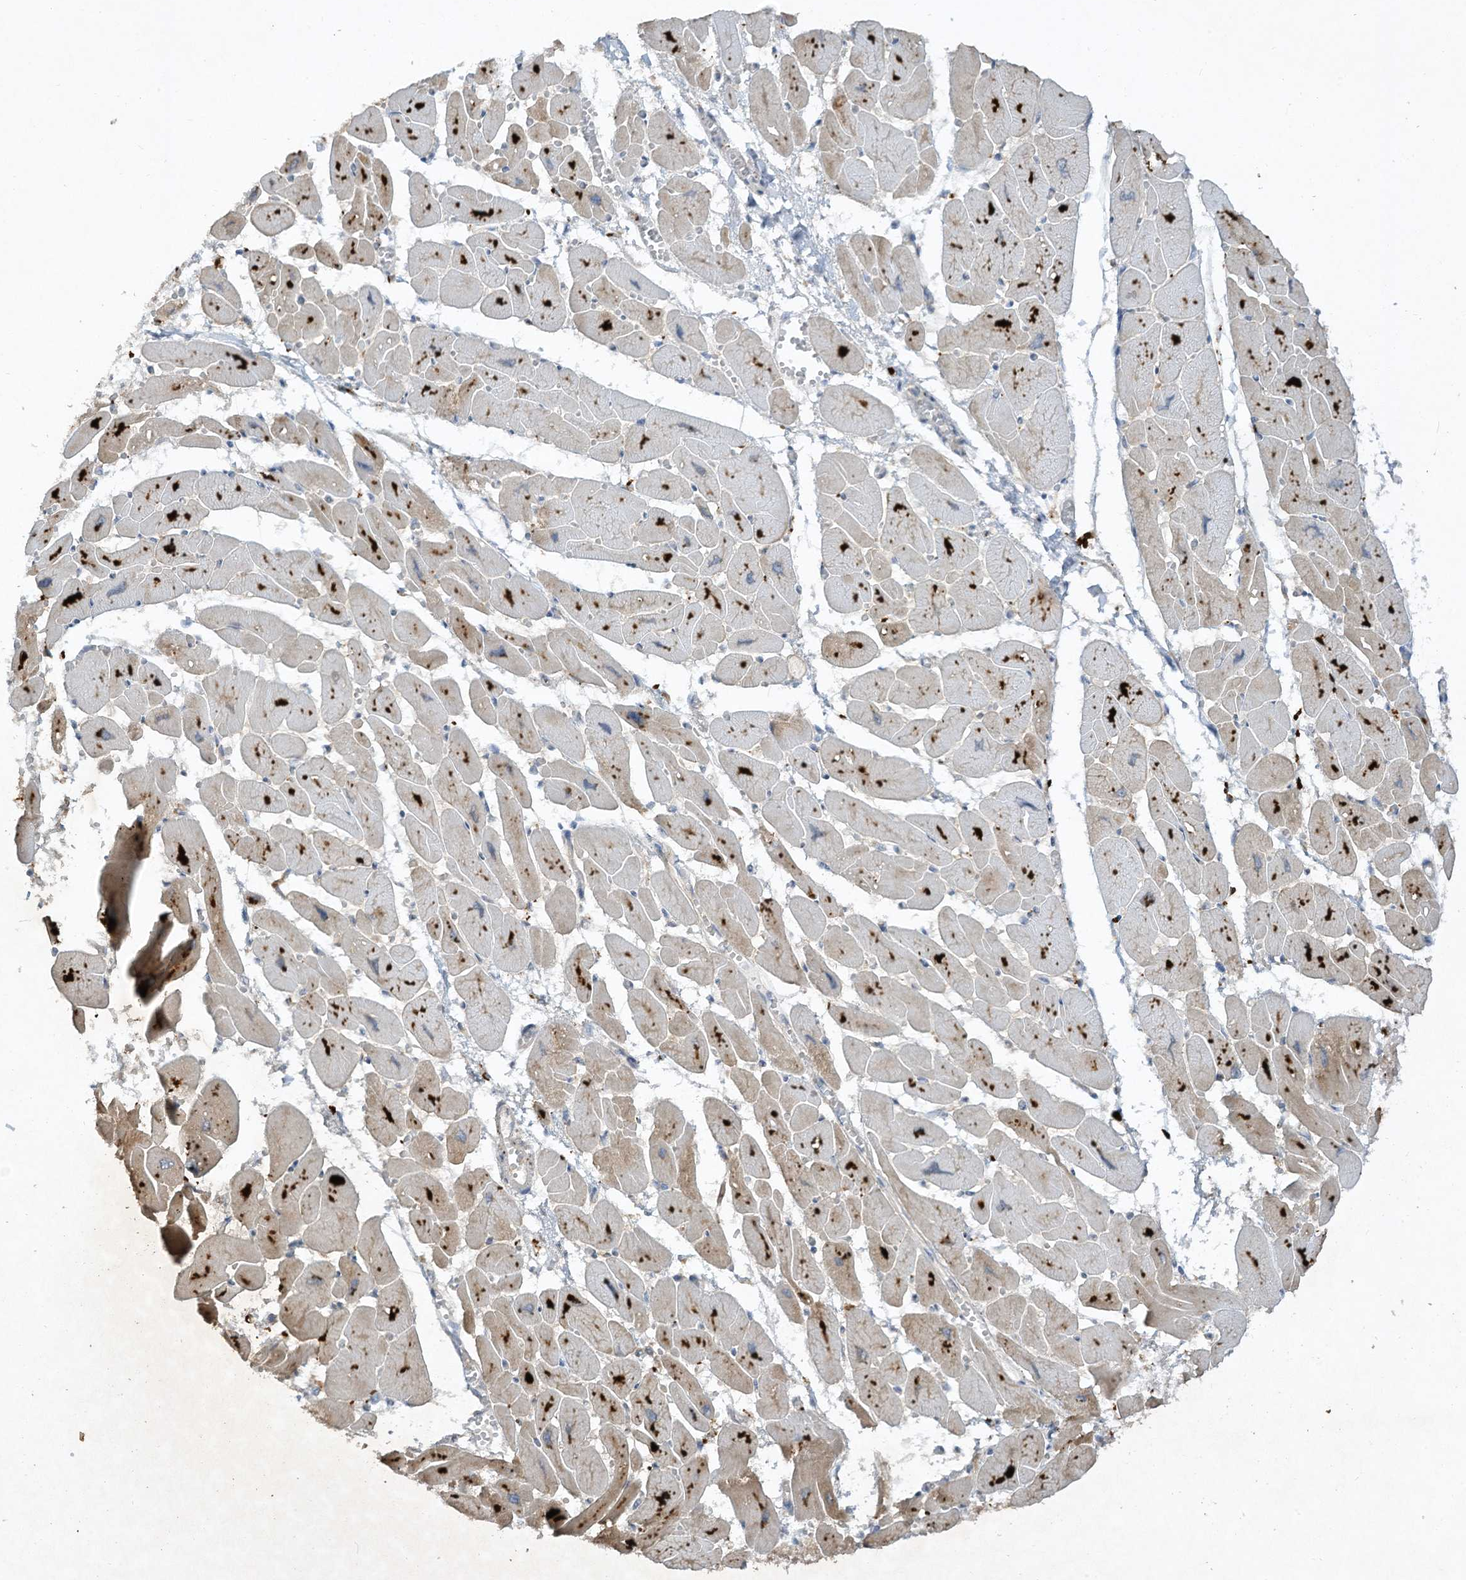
{"staining": {"intensity": "strong", "quantity": "25%-75%", "location": "cytoplasmic/membranous"}, "tissue": "heart muscle", "cell_type": "Cardiomyocytes", "image_type": "normal", "snomed": [{"axis": "morphology", "description": "Normal tissue, NOS"}, {"axis": "topography", "description": "Heart"}], "caption": "An image showing strong cytoplasmic/membranous positivity in about 25%-75% of cardiomyocytes in benign heart muscle, as visualized by brown immunohistochemical staining.", "gene": "LDAH", "patient": {"sex": "female", "age": 54}}